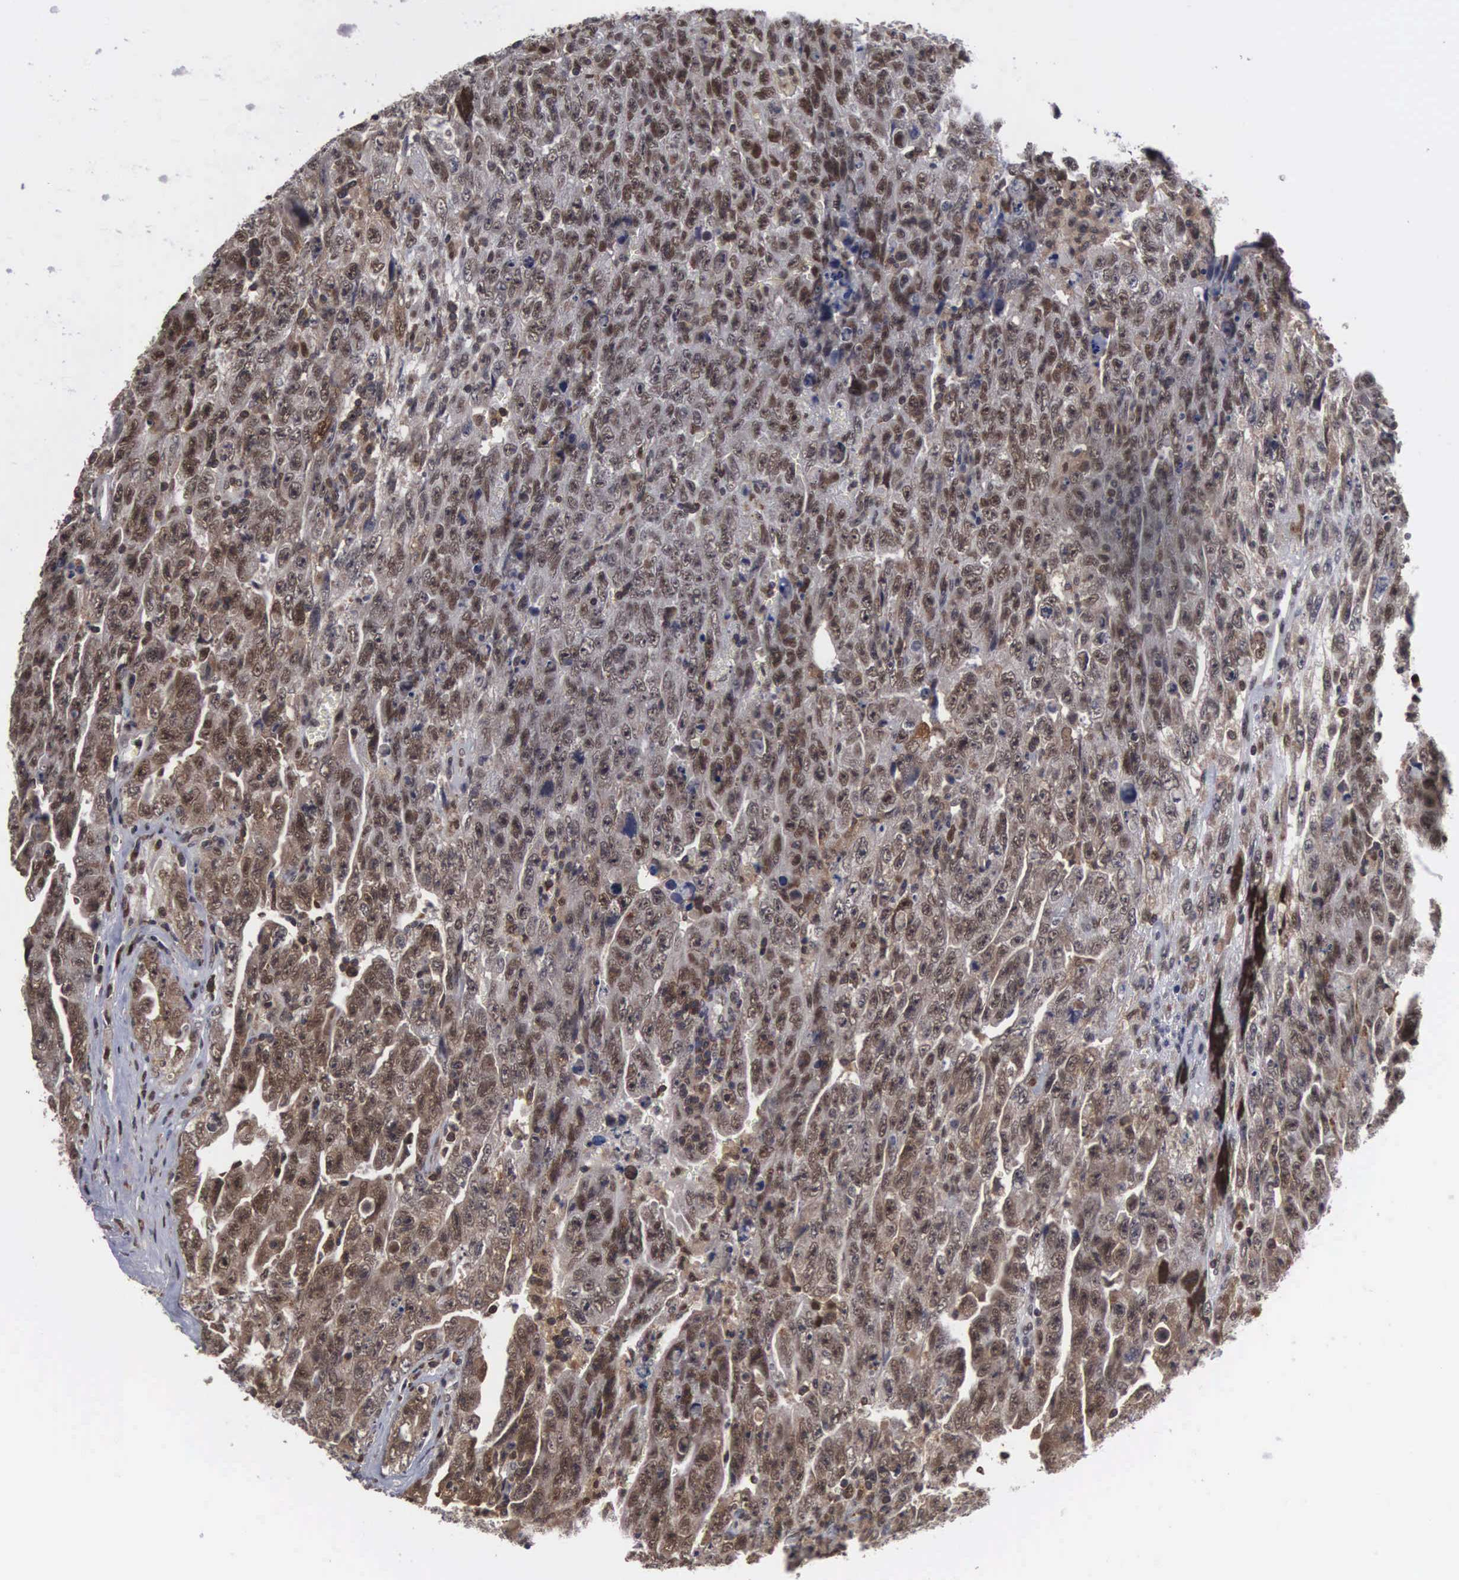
{"staining": {"intensity": "moderate", "quantity": ">75%", "location": "nuclear"}, "tissue": "testis cancer", "cell_type": "Tumor cells", "image_type": "cancer", "snomed": [{"axis": "morphology", "description": "Carcinoma, Embryonal, NOS"}, {"axis": "topography", "description": "Testis"}], "caption": "Immunohistochemistry of testis embryonal carcinoma shows medium levels of moderate nuclear positivity in approximately >75% of tumor cells.", "gene": "TRMT5", "patient": {"sex": "male", "age": 28}}